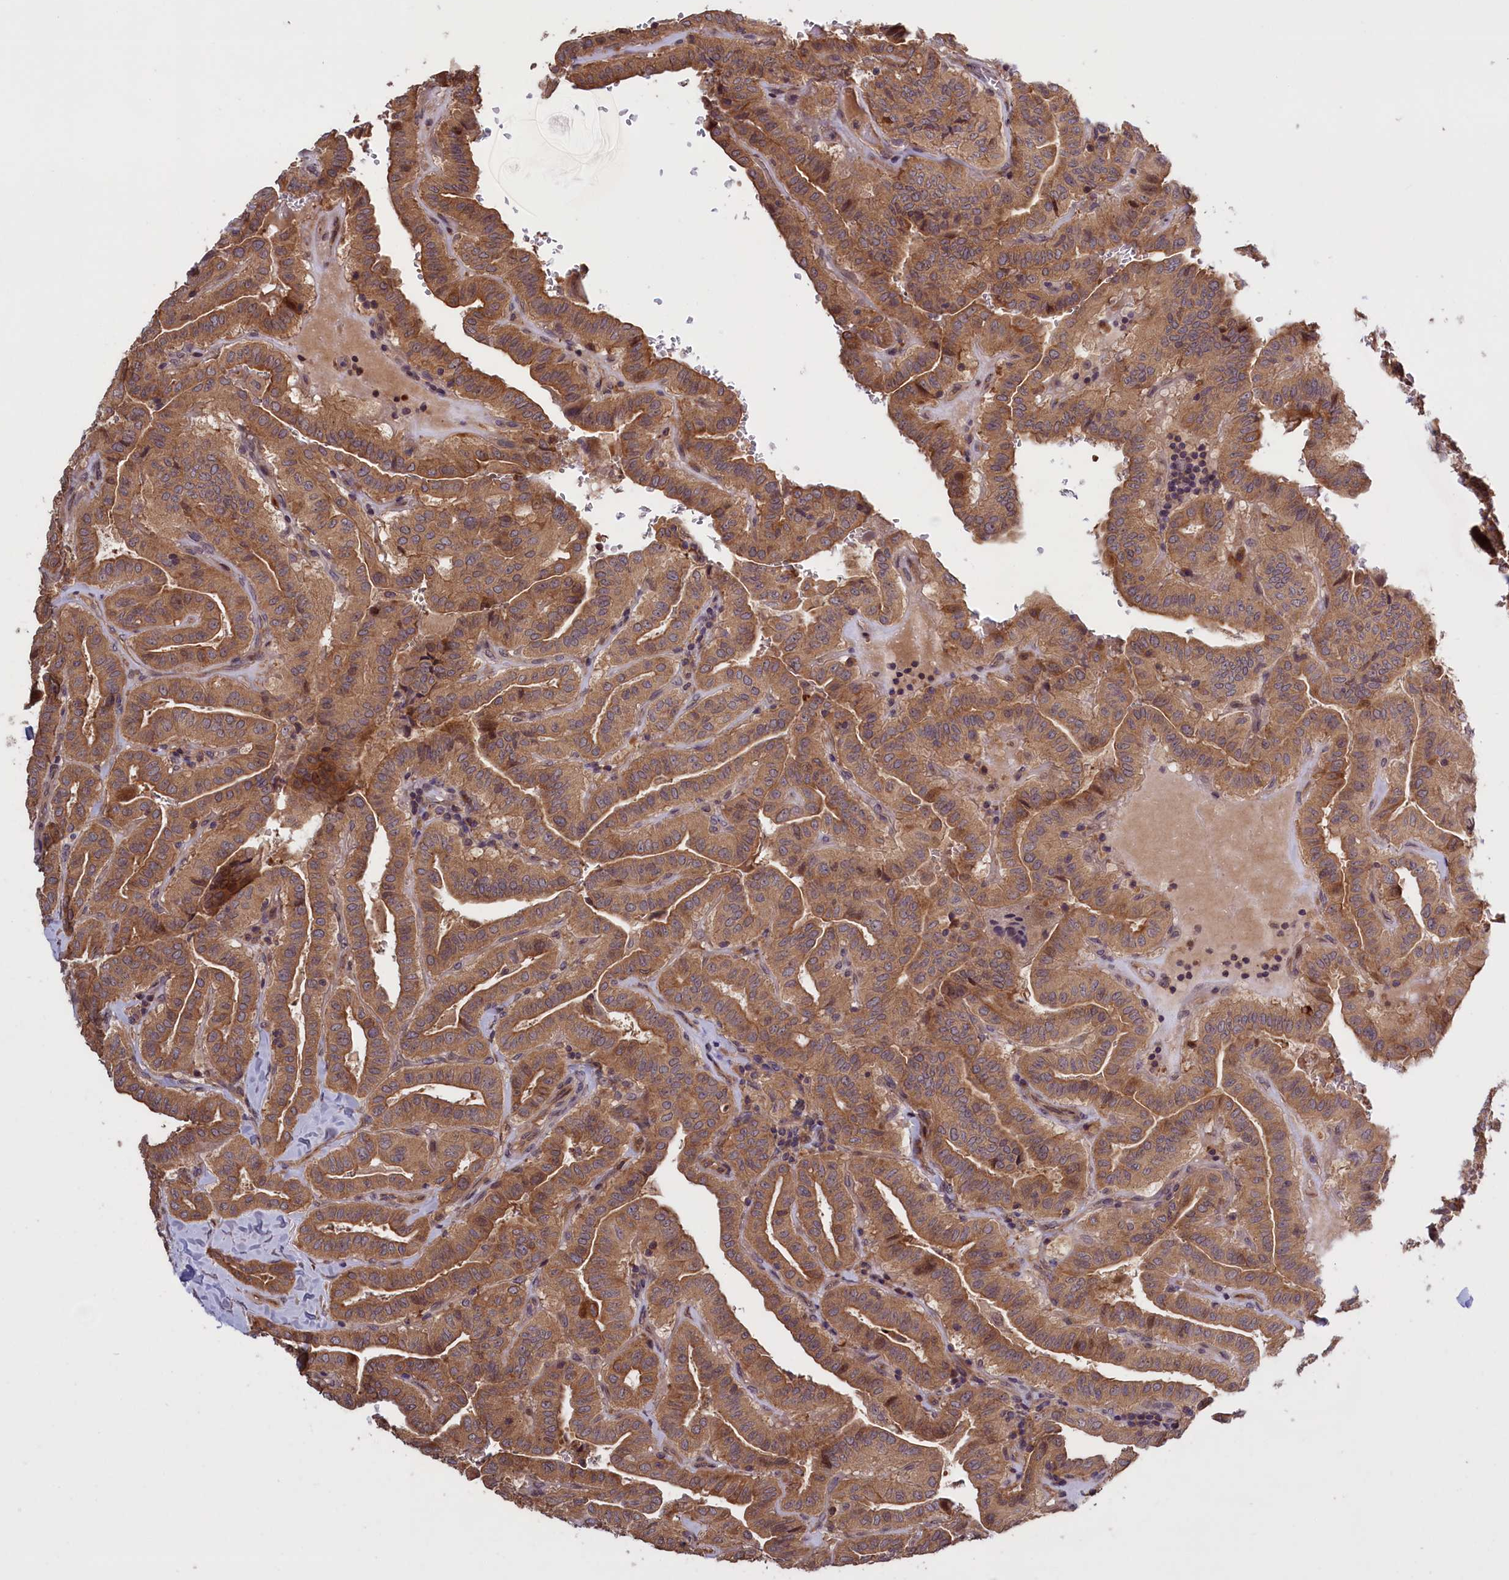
{"staining": {"intensity": "moderate", "quantity": ">75%", "location": "cytoplasmic/membranous"}, "tissue": "thyroid cancer", "cell_type": "Tumor cells", "image_type": "cancer", "snomed": [{"axis": "morphology", "description": "Papillary adenocarcinoma, NOS"}, {"axis": "topography", "description": "Thyroid gland"}], "caption": "Protein staining of thyroid cancer (papillary adenocarcinoma) tissue exhibits moderate cytoplasmic/membranous positivity in about >75% of tumor cells. (DAB (3,3'-diaminobenzidine) IHC with brightfield microscopy, high magnification).", "gene": "DENND1B", "patient": {"sex": "male", "age": 77}}